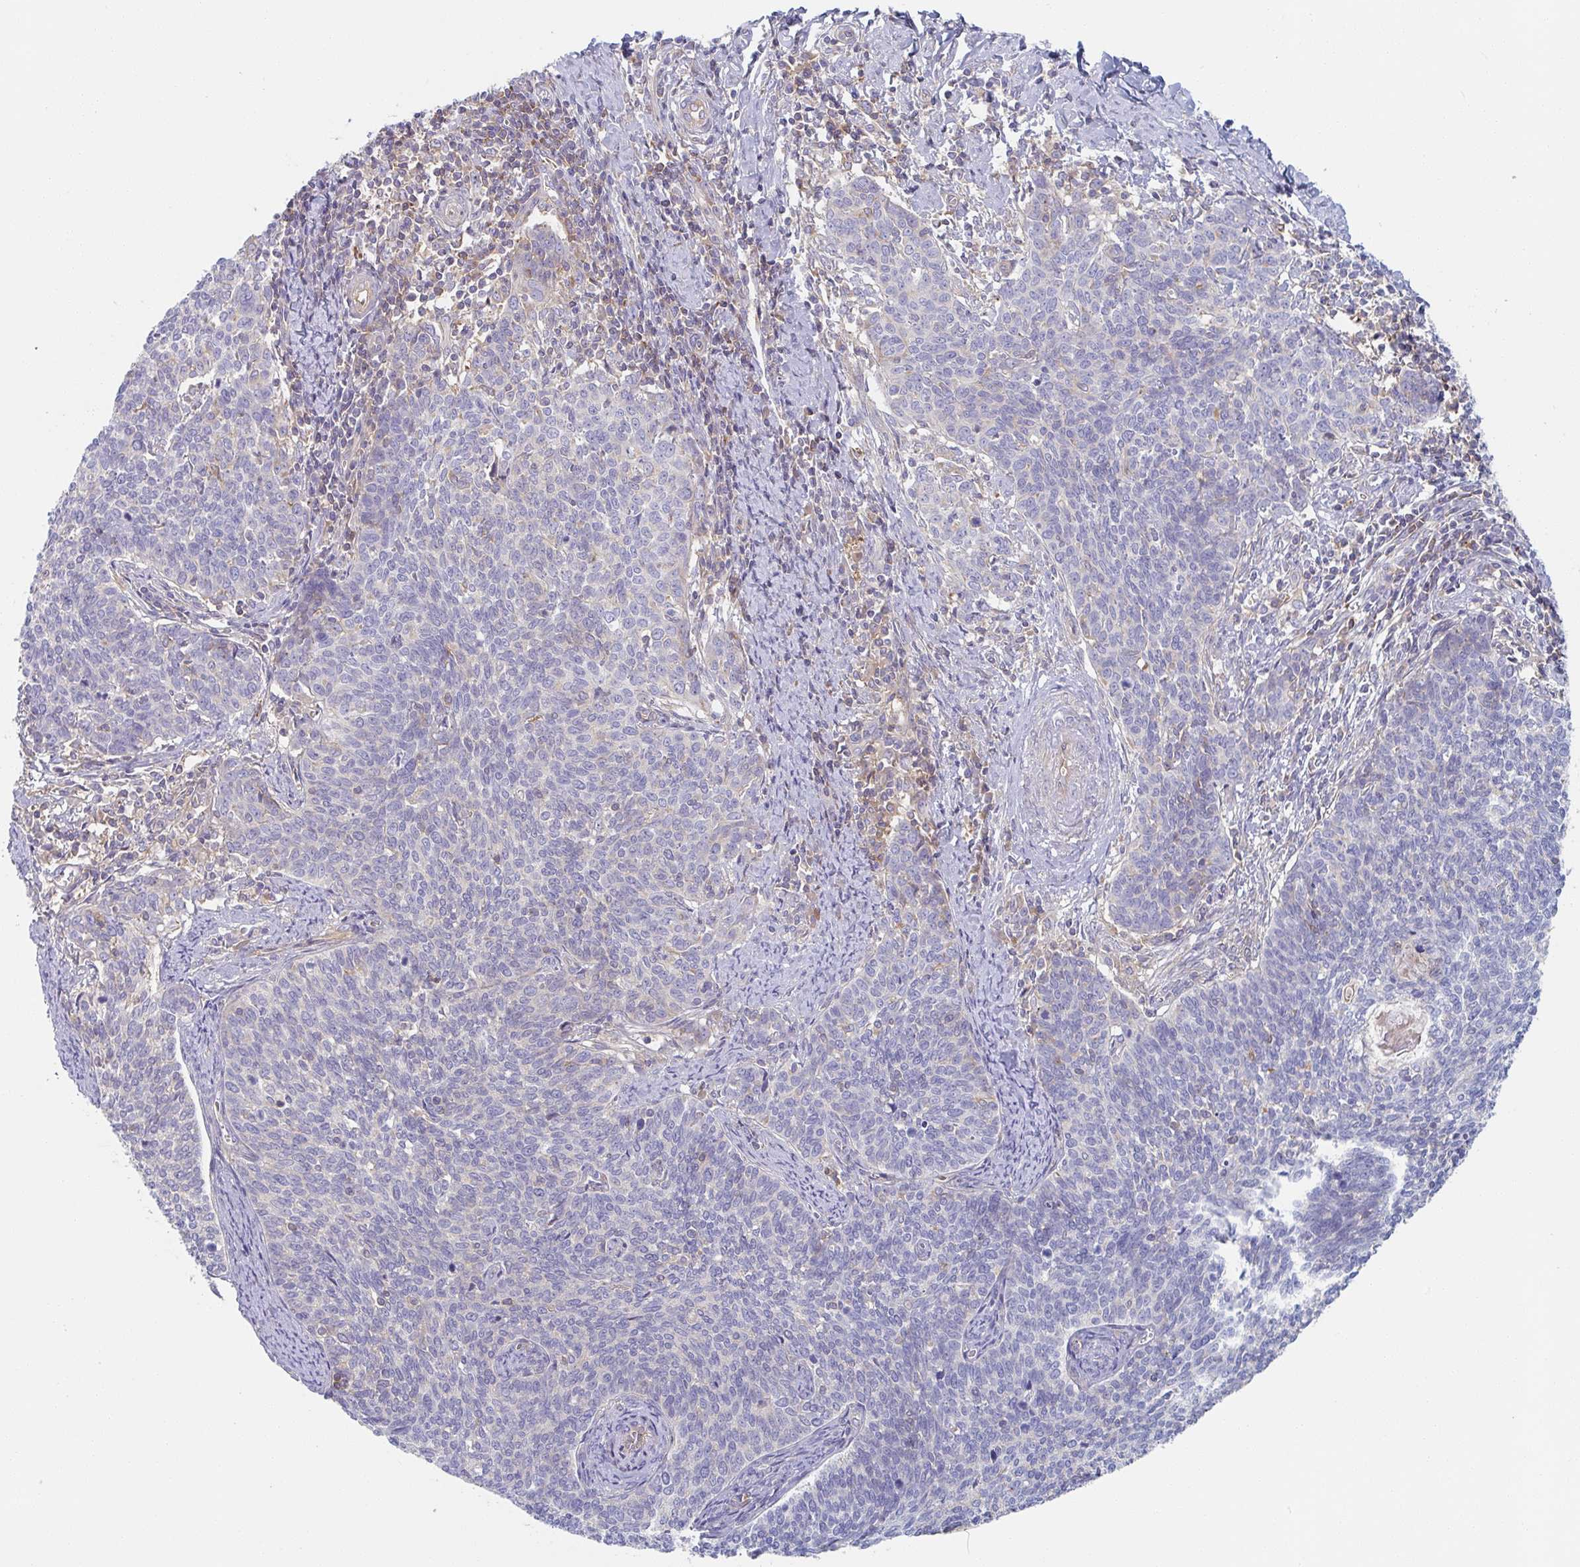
{"staining": {"intensity": "negative", "quantity": "none", "location": "none"}, "tissue": "cervical cancer", "cell_type": "Tumor cells", "image_type": "cancer", "snomed": [{"axis": "morphology", "description": "Squamous cell carcinoma, NOS"}, {"axis": "topography", "description": "Cervix"}], "caption": "There is no significant positivity in tumor cells of cervical squamous cell carcinoma. (DAB (3,3'-diaminobenzidine) immunohistochemistry, high magnification).", "gene": "AMPD2", "patient": {"sex": "female", "age": 39}}